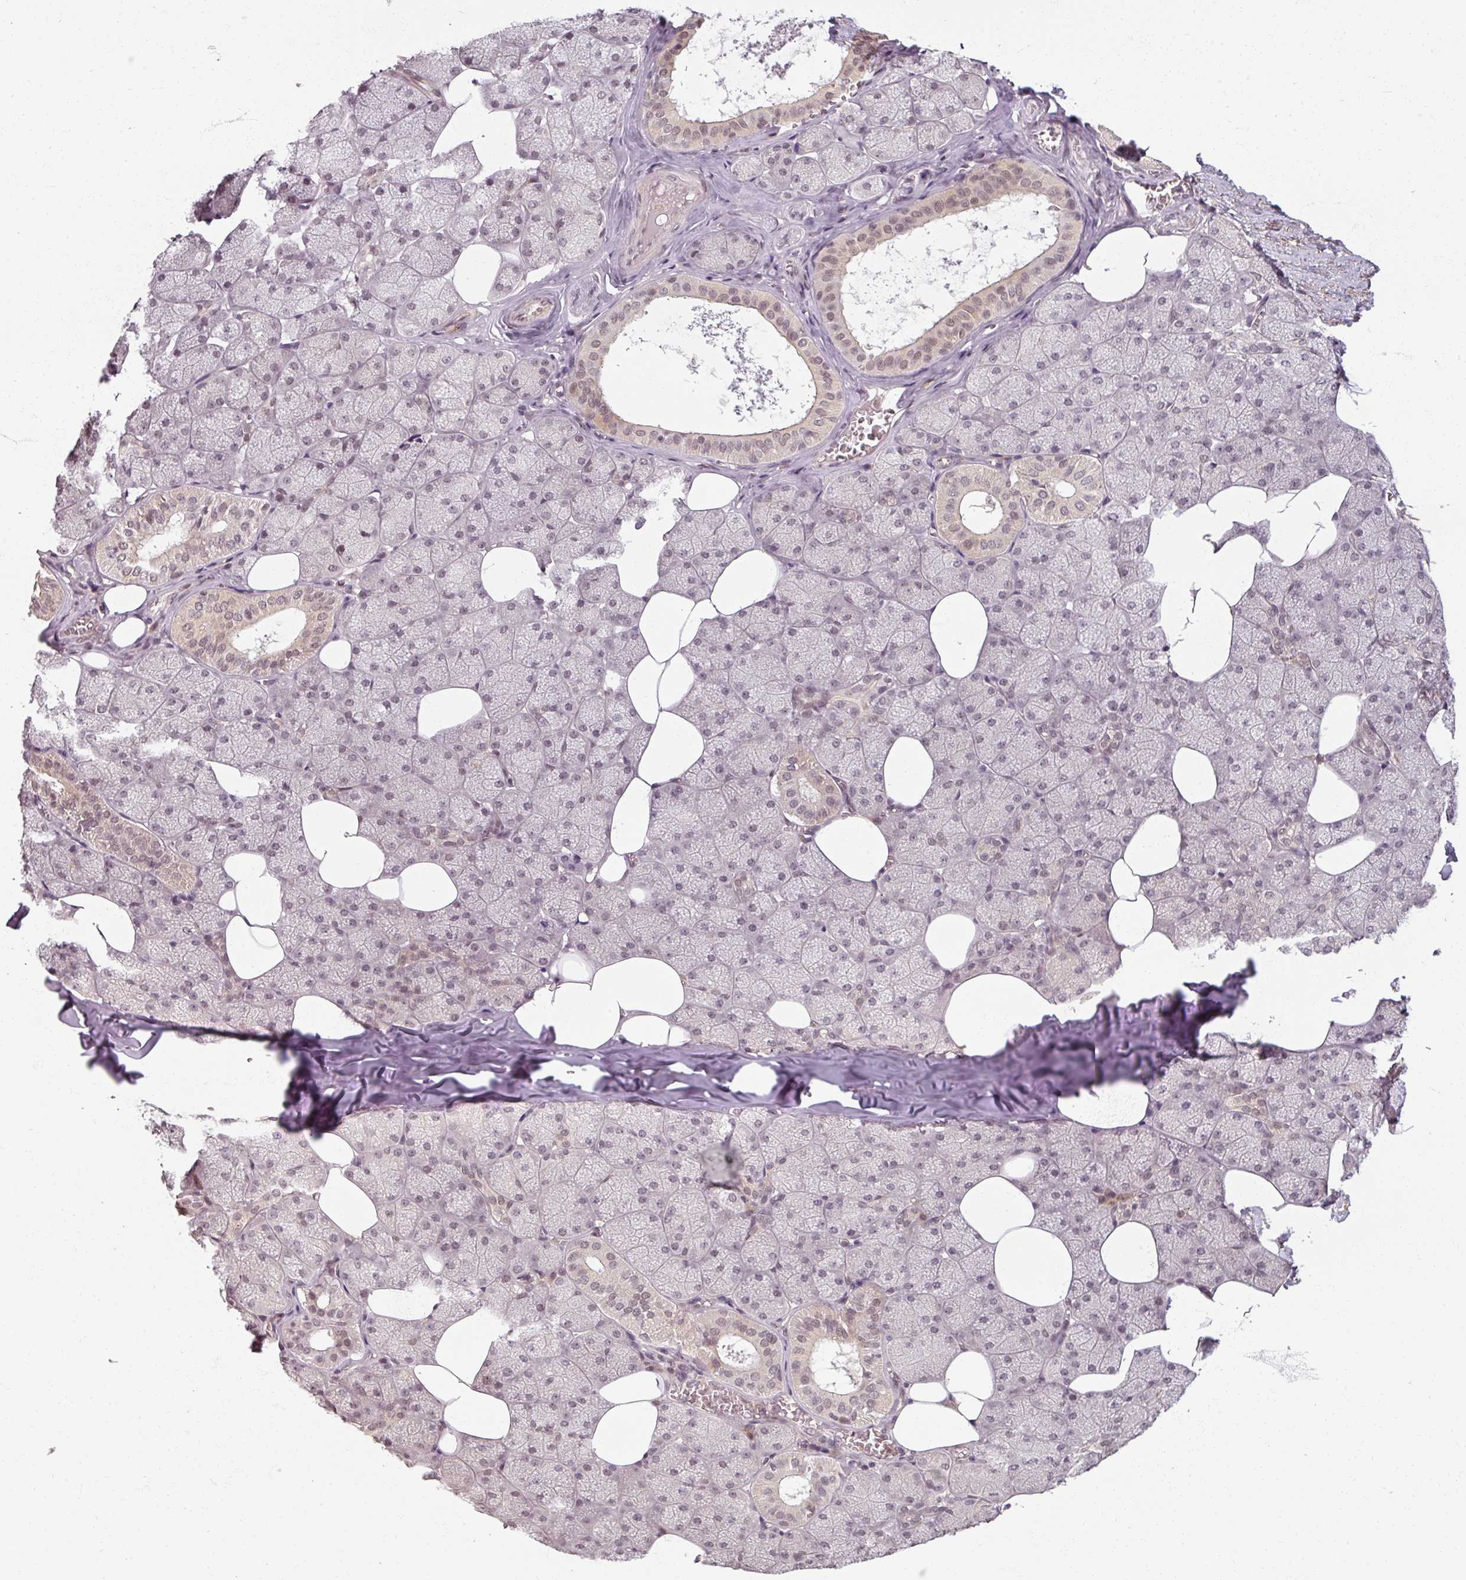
{"staining": {"intensity": "weak", "quantity": "25%-75%", "location": "nuclear"}, "tissue": "salivary gland", "cell_type": "Glandular cells", "image_type": "normal", "snomed": [{"axis": "morphology", "description": "Normal tissue, NOS"}, {"axis": "topography", "description": "Salivary gland"}, {"axis": "topography", "description": "Peripheral nerve tissue"}], "caption": "This is a micrograph of immunohistochemistry staining of benign salivary gland, which shows weak staining in the nuclear of glandular cells.", "gene": "POLR2G", "patient": {"sex": "male", "age": 38}}